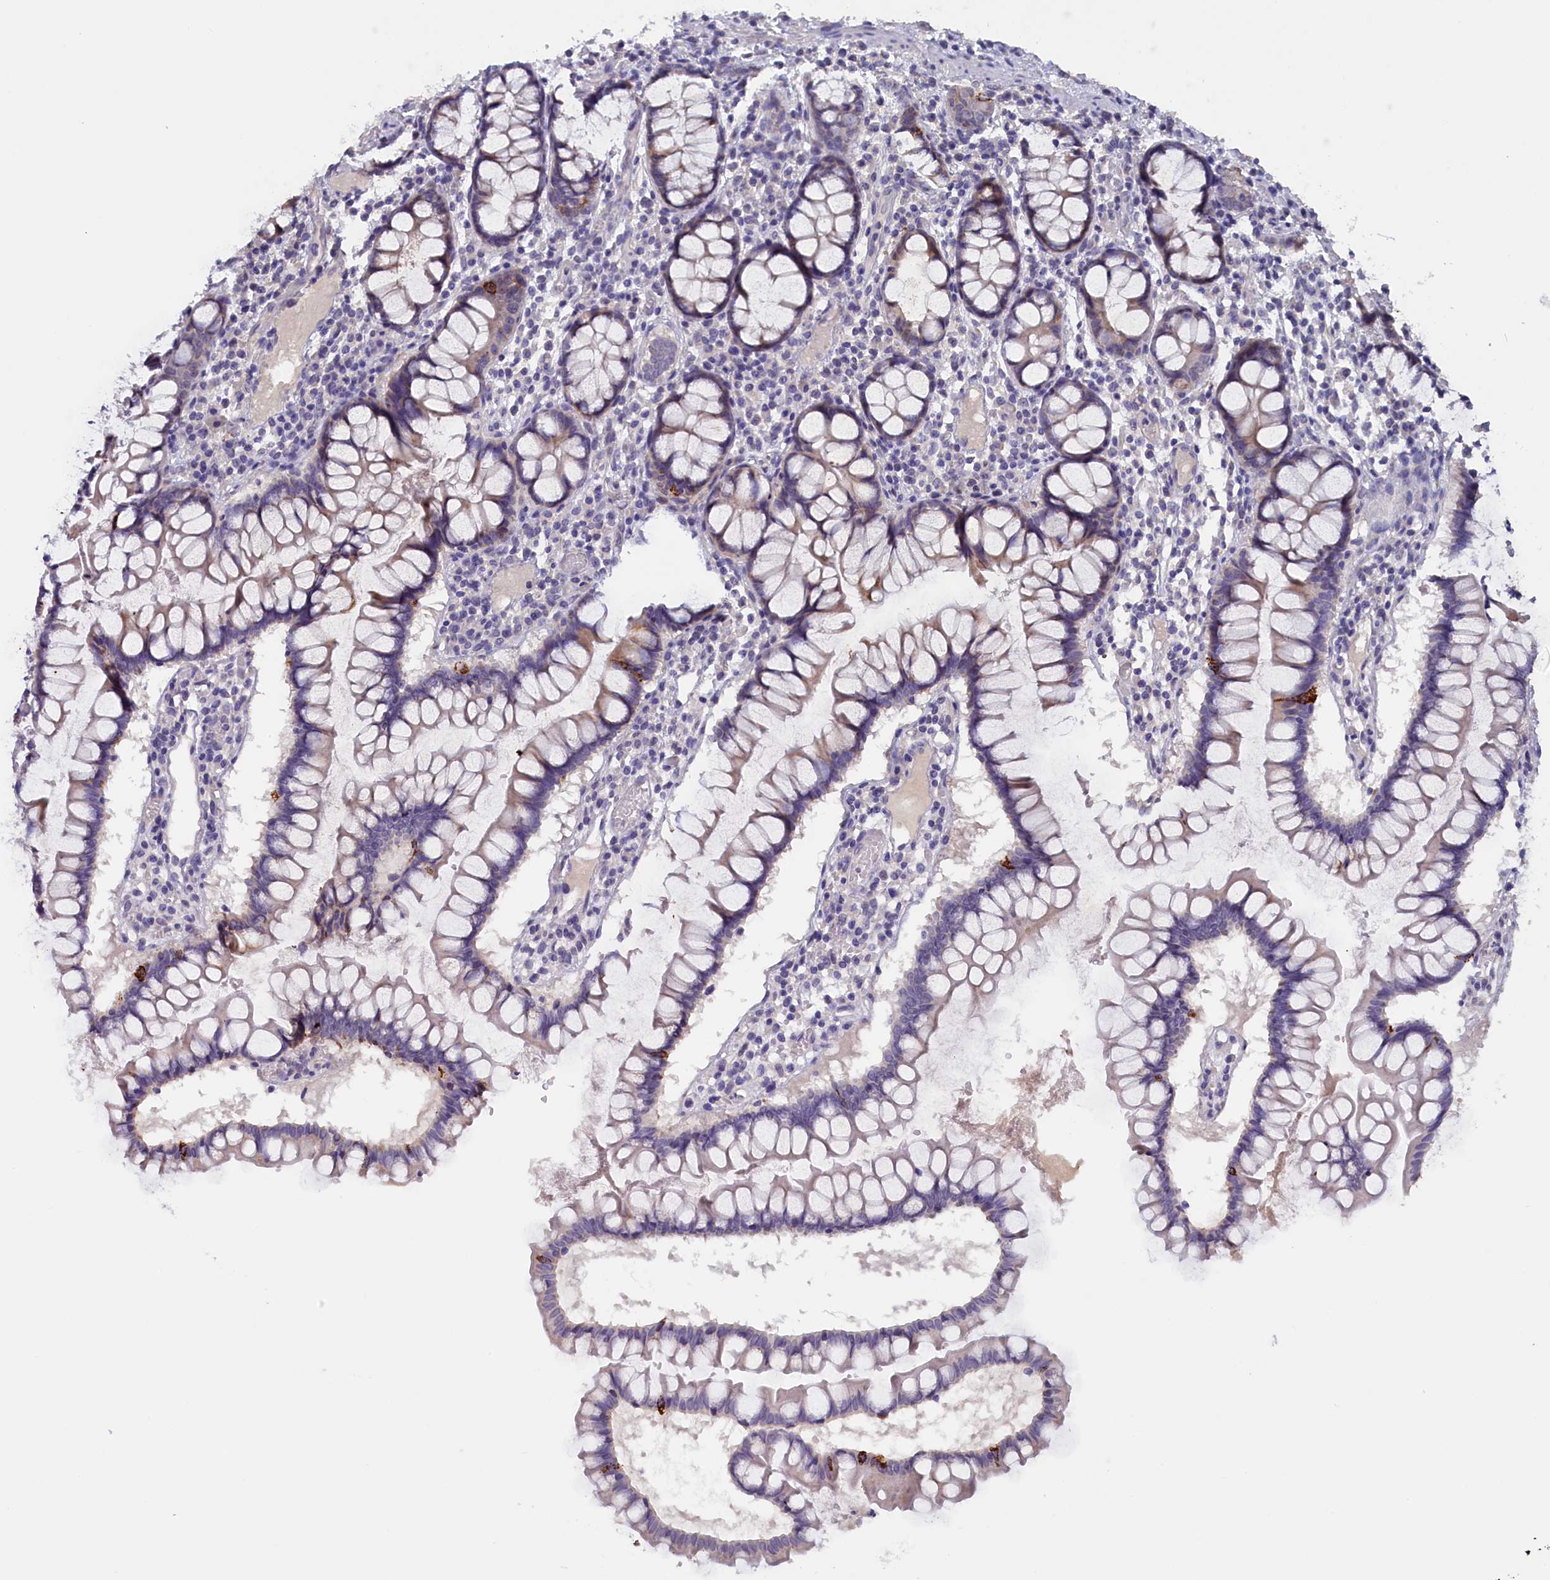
{"staining": {"intensity": "moderate", "quantity": "25%-75%", "location": "cytoplasmic/membranous"}, "tissue": "colon", "cell_type": "Glandular cells", "image_type": "normal", "snomed": [{"axis": "morphology", "description": "Normal tissue, NOS"}, {"axis": "morphology", "description": "Adenocarcinoma, NOS"}, {"axis": "topography", "description": "Colon"}], "caption": "An immunohistochemistry micrograph of normal tissue is shown. Protein staining in brown highlights moderate cytoplasmic/membranous positivity in colon within glandular cells. (DAB (3,3'-diaminobenzidine) IHC, brown staining for protein, blue staining for nuclei).", "gene": "ZSWIM4", "patient": {"sex": "female", "age": 55}}